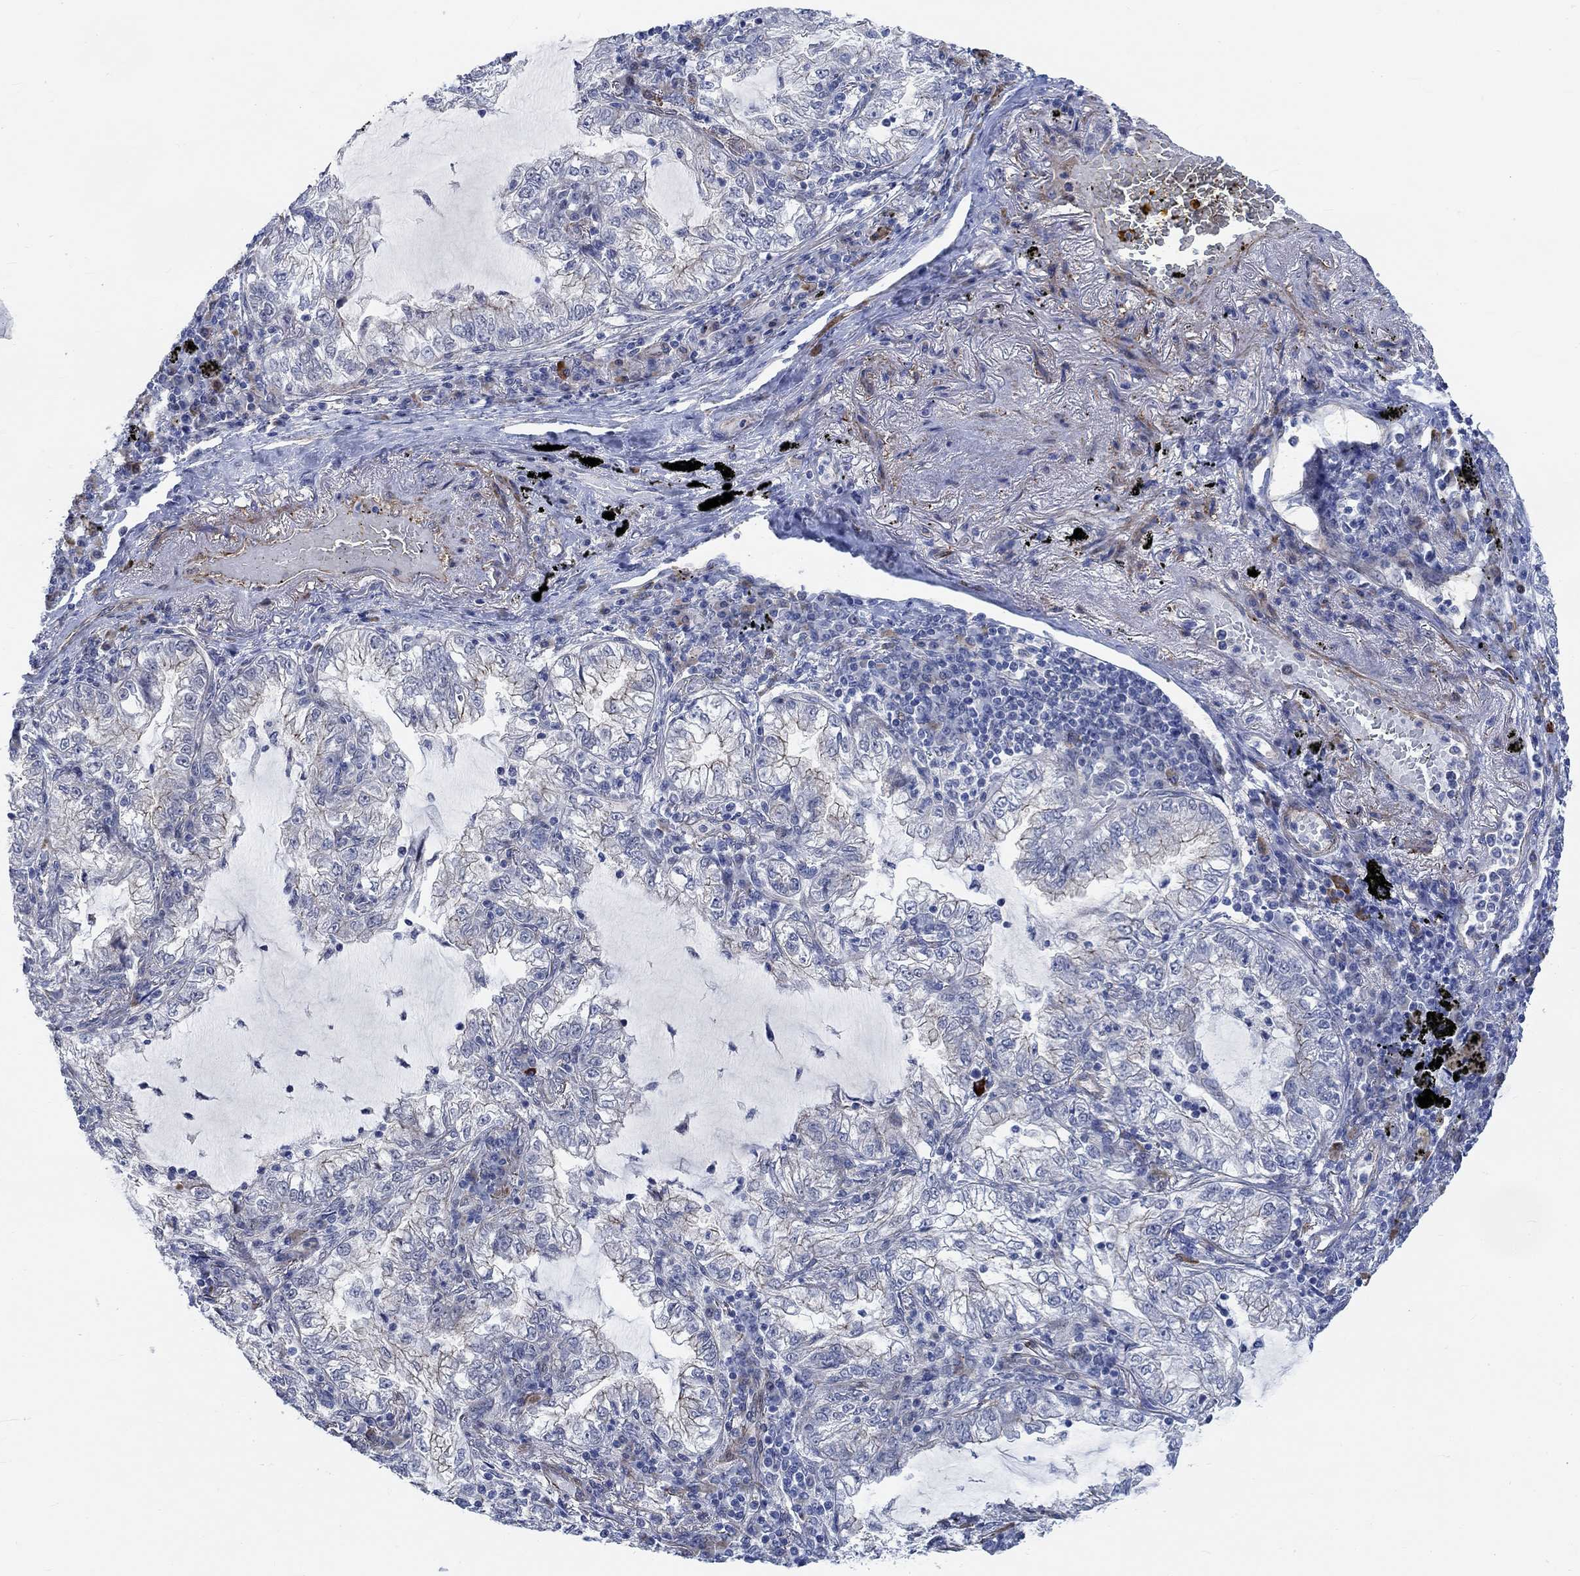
{"staining": {"intensity": "negative", "quantity": "none", "location": "none"}, "tissue": "lung cancer", "cell_type": "Tumor cells", "image_type": "cancer", "snomed": [{"axis": "morphology", "description": "Adenocarcinoma, NOS"}, {"axis": "topography", "description": "Lung"}], "caption": "Histopathology image shows no protein staining in tumor cells of lung adenocarcinoma tissue.", "gene": "KCNH8", "patient": {"sex": "female", "age": 73}}